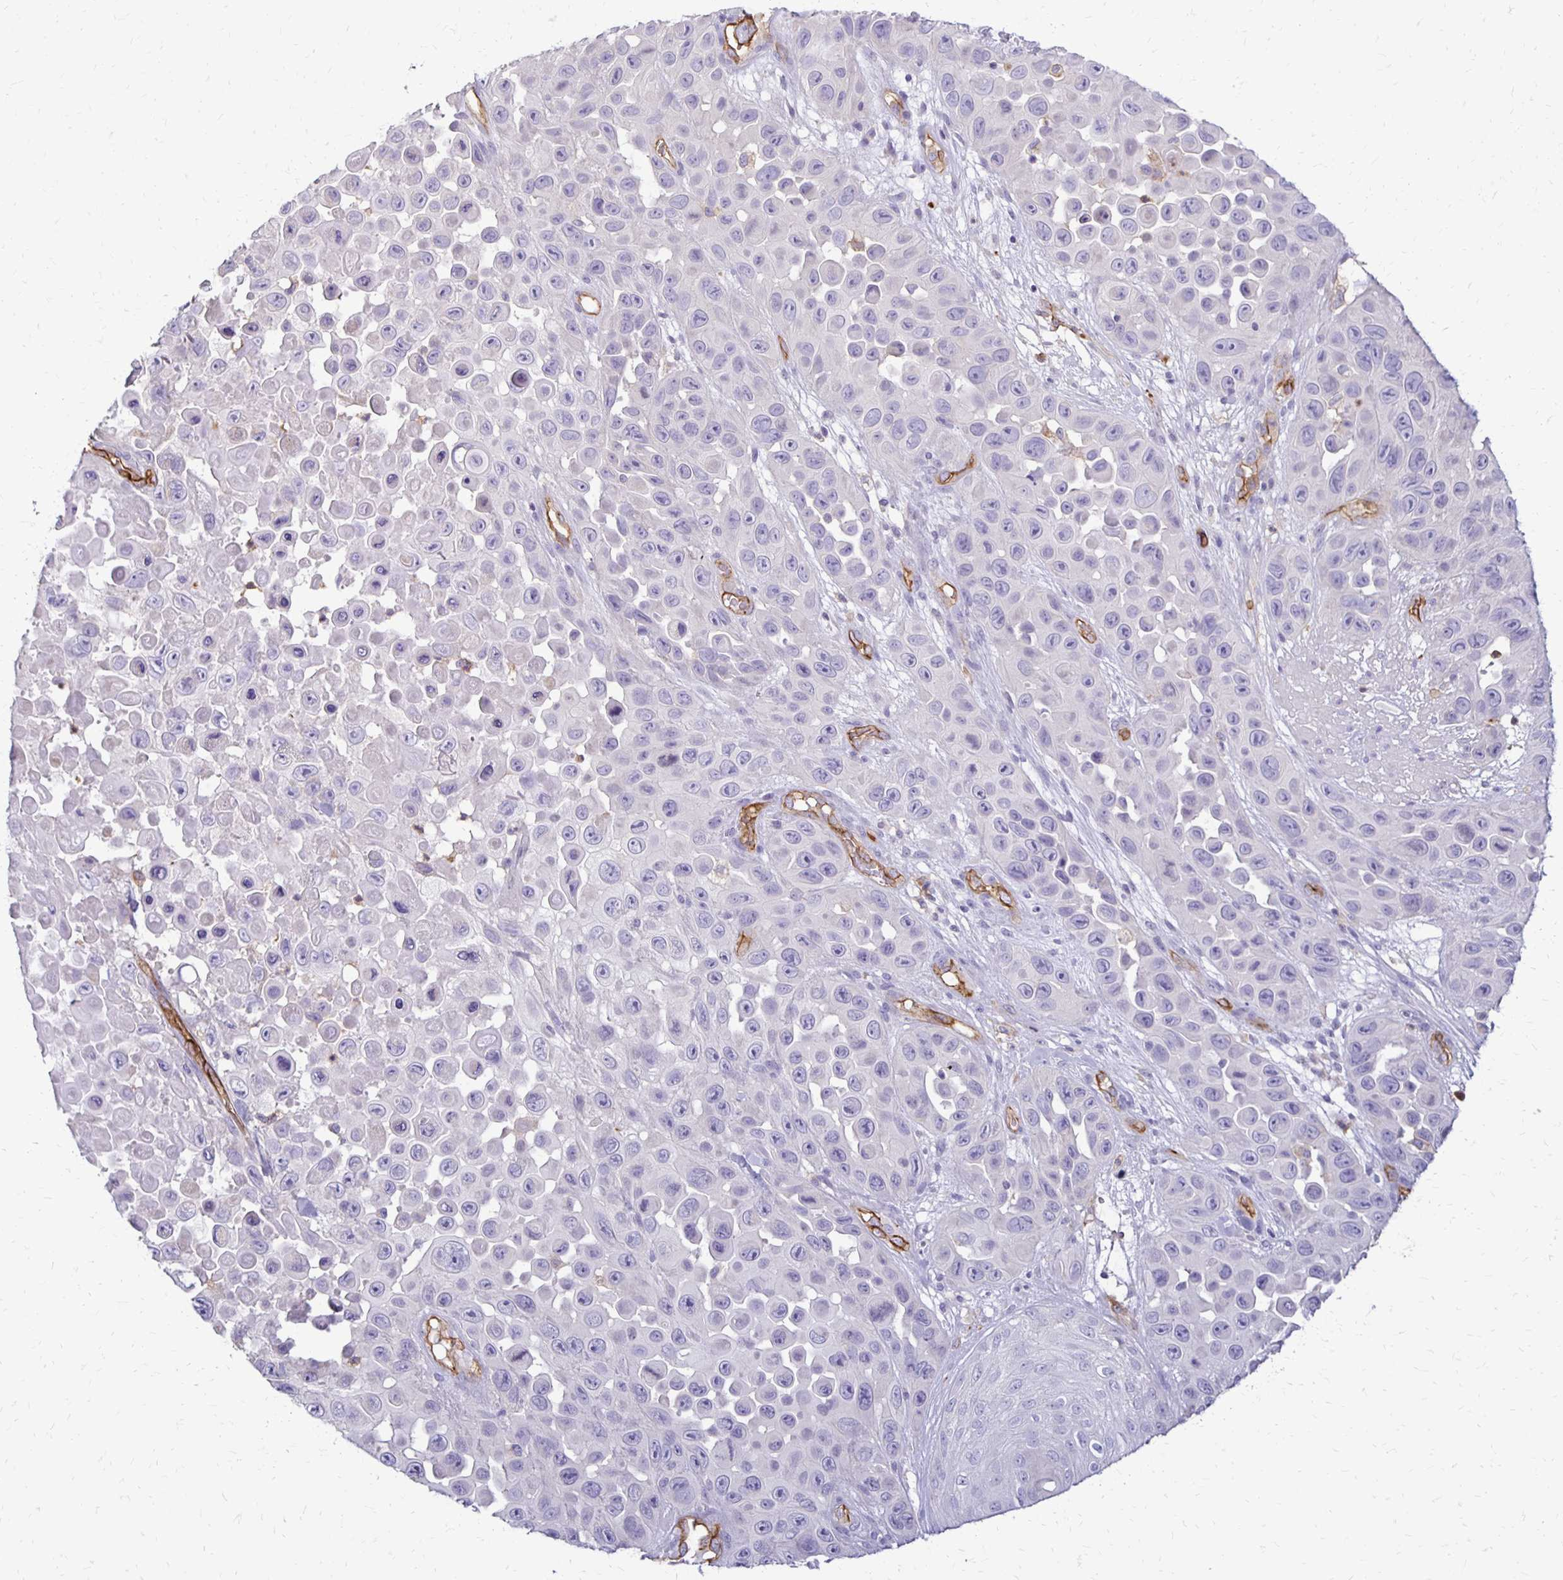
{"staining": {"intensity": "negative", "quantity": "none", "location": "none"}, "tissue": "skin cancer", "cell_type": "Tumor cells", "image_type": "cancer", "snomed": [{"axis": "morphology", "description": "Squamous cell carcinoma, NOS"}, {"axis": "topography", "description": "Skin"}], "caption": "Tumor cells show no significant protein positivity in skin squamous cell carcinoma. (DAB (3,3'-diaminobenzidine) IHC with hematoxylin counter stain).", "gene": "TTYH1", "patient": {"sex": "male", "age": 81}}